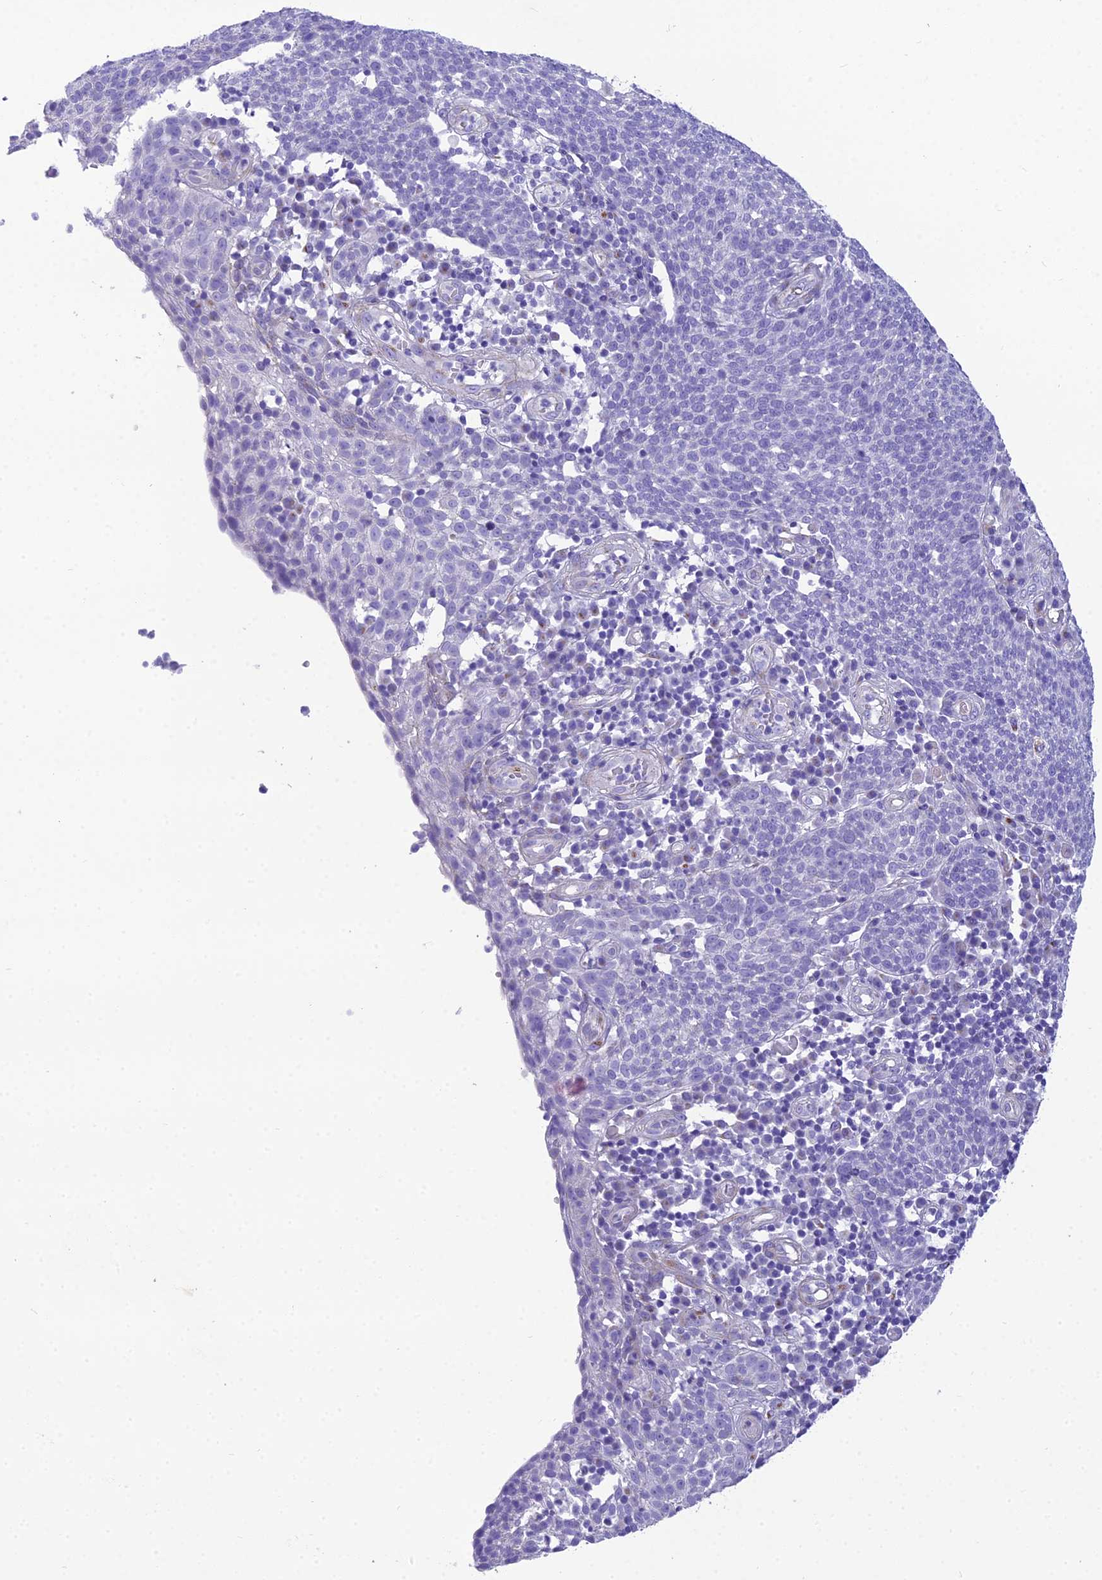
{"staining": {"intensity": "negative", "quantity": "none", "location": "none"}, "tissue": "cervical cancer", "cell_type": "Tumor cells", "image_type": "cancer", "snomed": [{"axis": "morphology", "description": "Squamous cell carcinoma, NOS"}, {"axis": "topography", "description": "Cervix"}], "caption": "Tumor cells are negative for brown protein staining in cervical squamous cell carcinoma.", "gene": "GFRA1", "patient": {"sex": "female", "age": 34}}